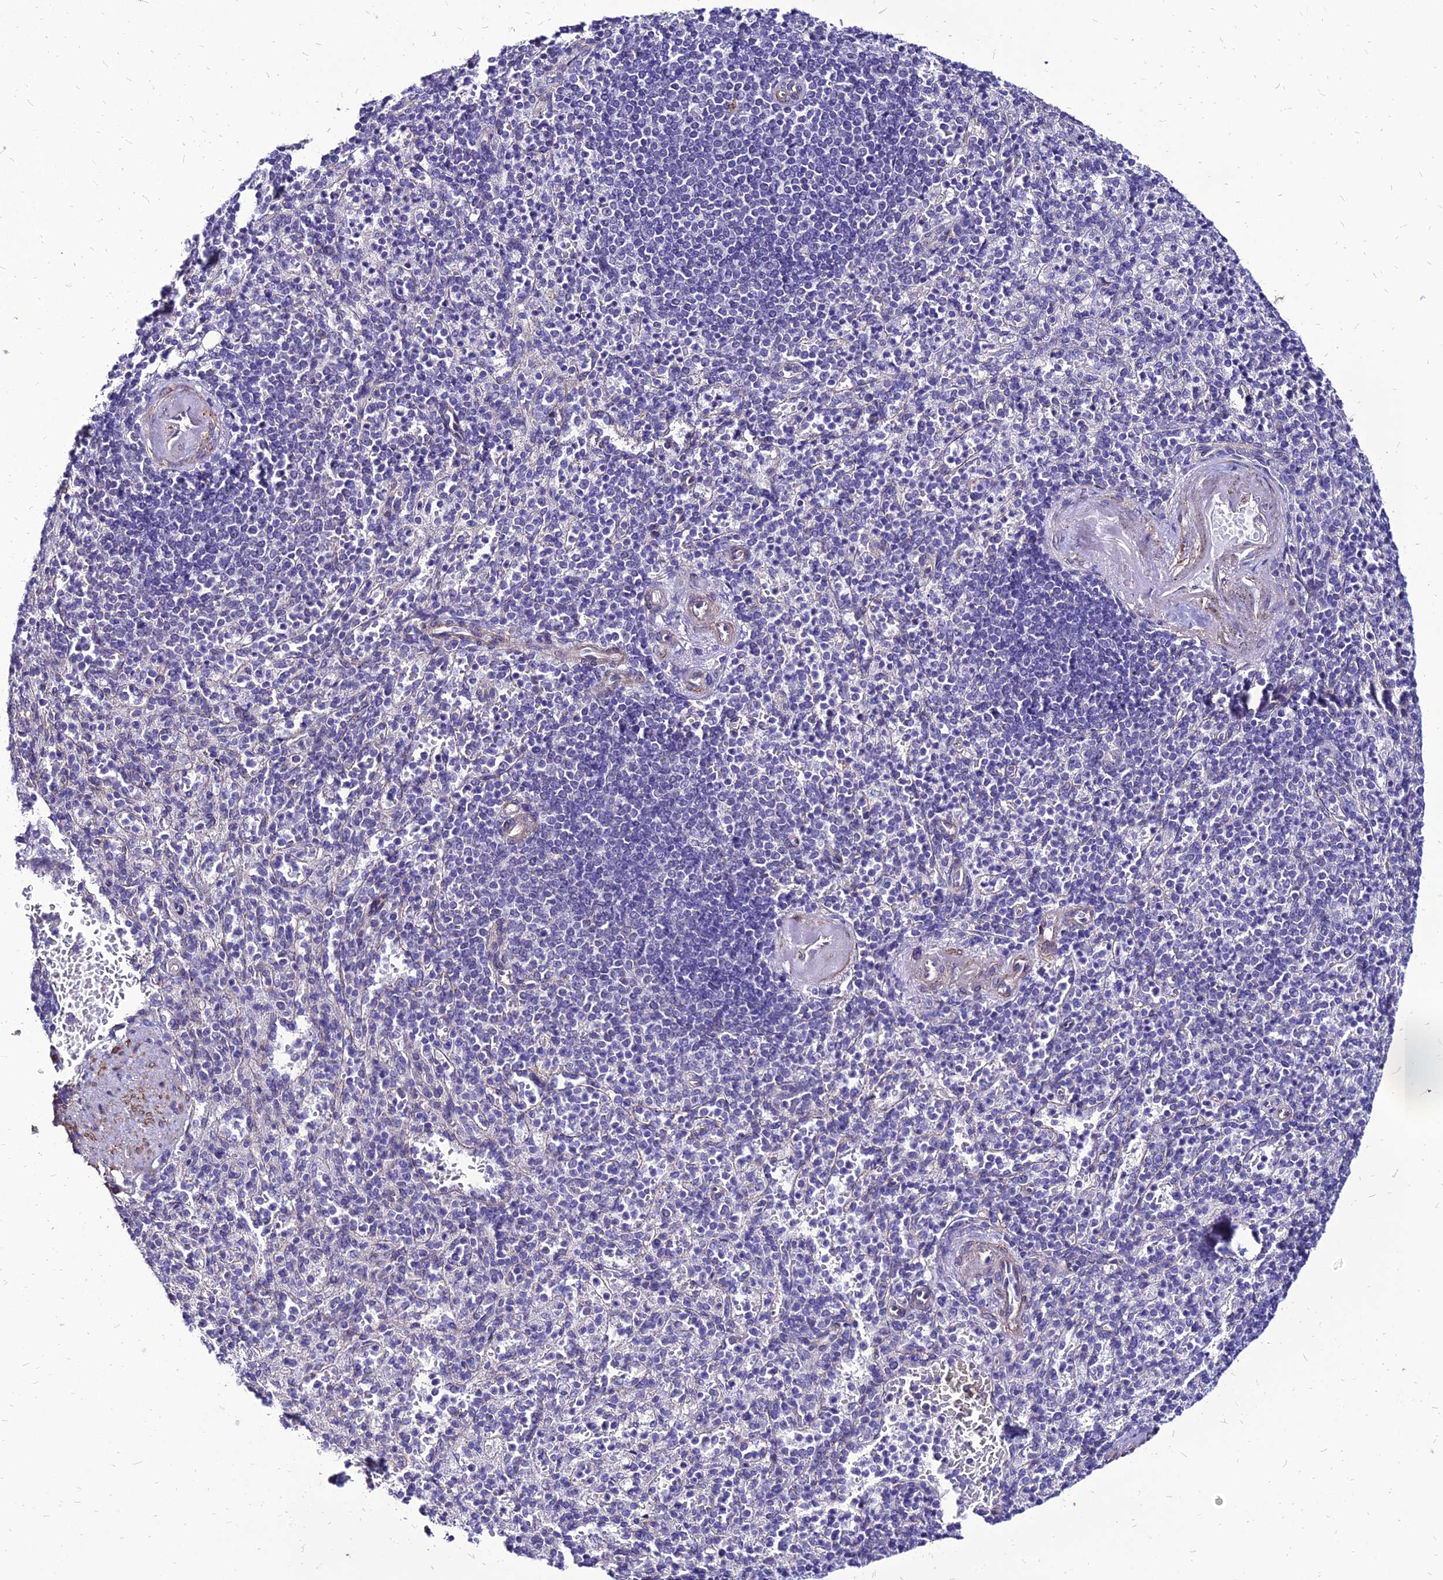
{"staining": {"intensity": "negative", "quantity": "none", "location": "none"}, "tissue": "spleen", "cell_type": "Cells in red pulp", "image_type": "normal", "snomed": [{"axis": "morphology", "description": "Normal tissue, NOS"}, {"axis": "topography", "description": "Spleen"}], "caption": "Immunohistochemistry (IHC) micrograph of normal human spleen stained for a protein (brown), which shows no expression in cells in red pulp.", "gene": "YEATS2", "patient": {"sex": "female", "age": 74}}